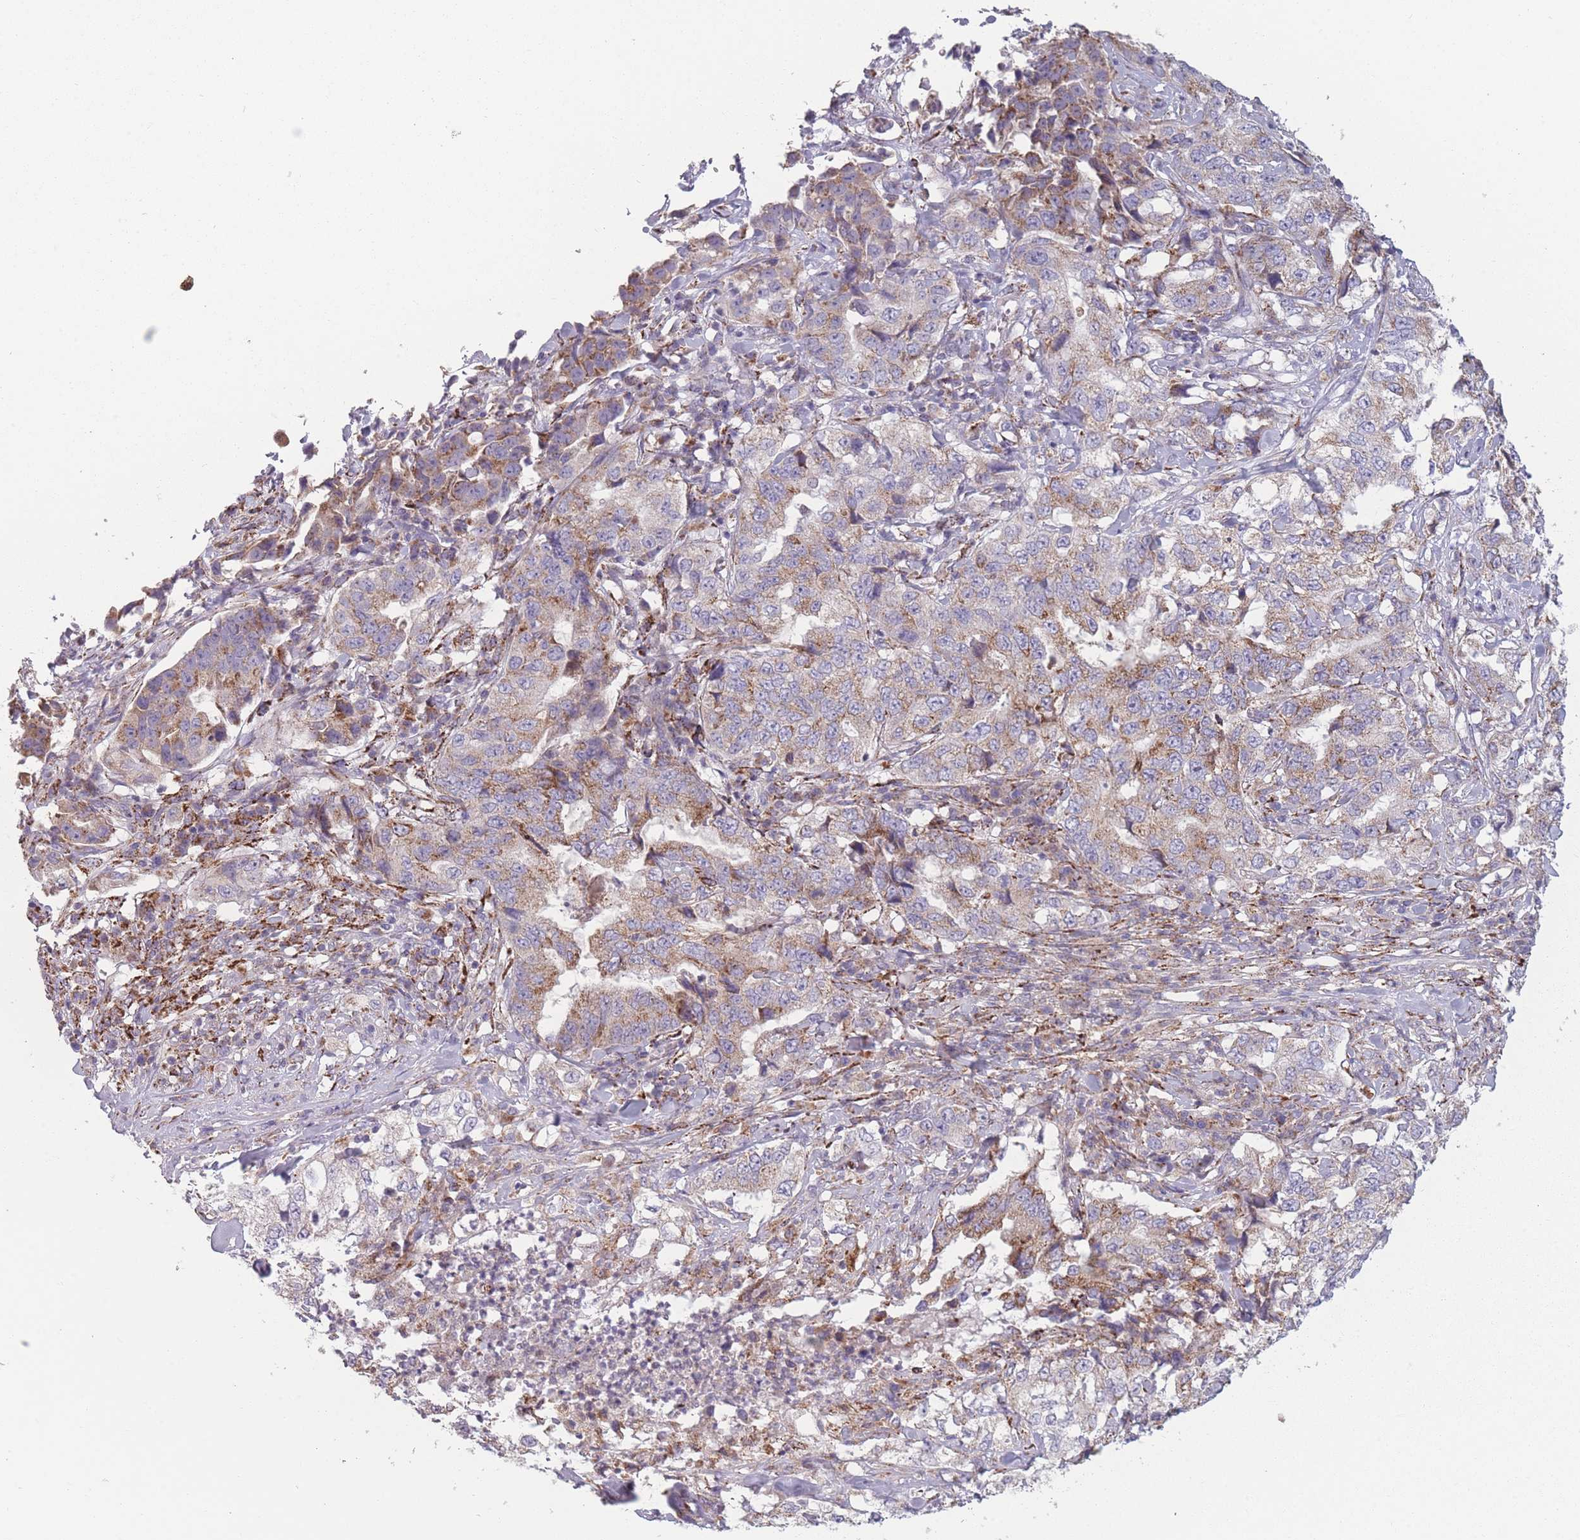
{"staining": {"intensity": "weak", "quantity": "25%-75%", "location": "cytoplasmic/membranous"}, "tissue": "lung cancer", "cell_type": "Tumor cells", "image_type": "cancer", "snomed": [{"axis": "morphology", "description": "Adenocarcinoma, NOS"}, {"axis": "topography", "description": "Lung"}], "caption": "Immunohistochemistry (IHC) image of neoplastic tissue: adenocarcinoma (lung) stained using IHC demonstrates low levels of weak protein expression localized specifically in the cytoplasmic/membranous of tumor cells, appearing as a cytoplasmic/membranous brown color.", "gene": "PEX11B", "patient": {"sex": "female", "age": 51}}